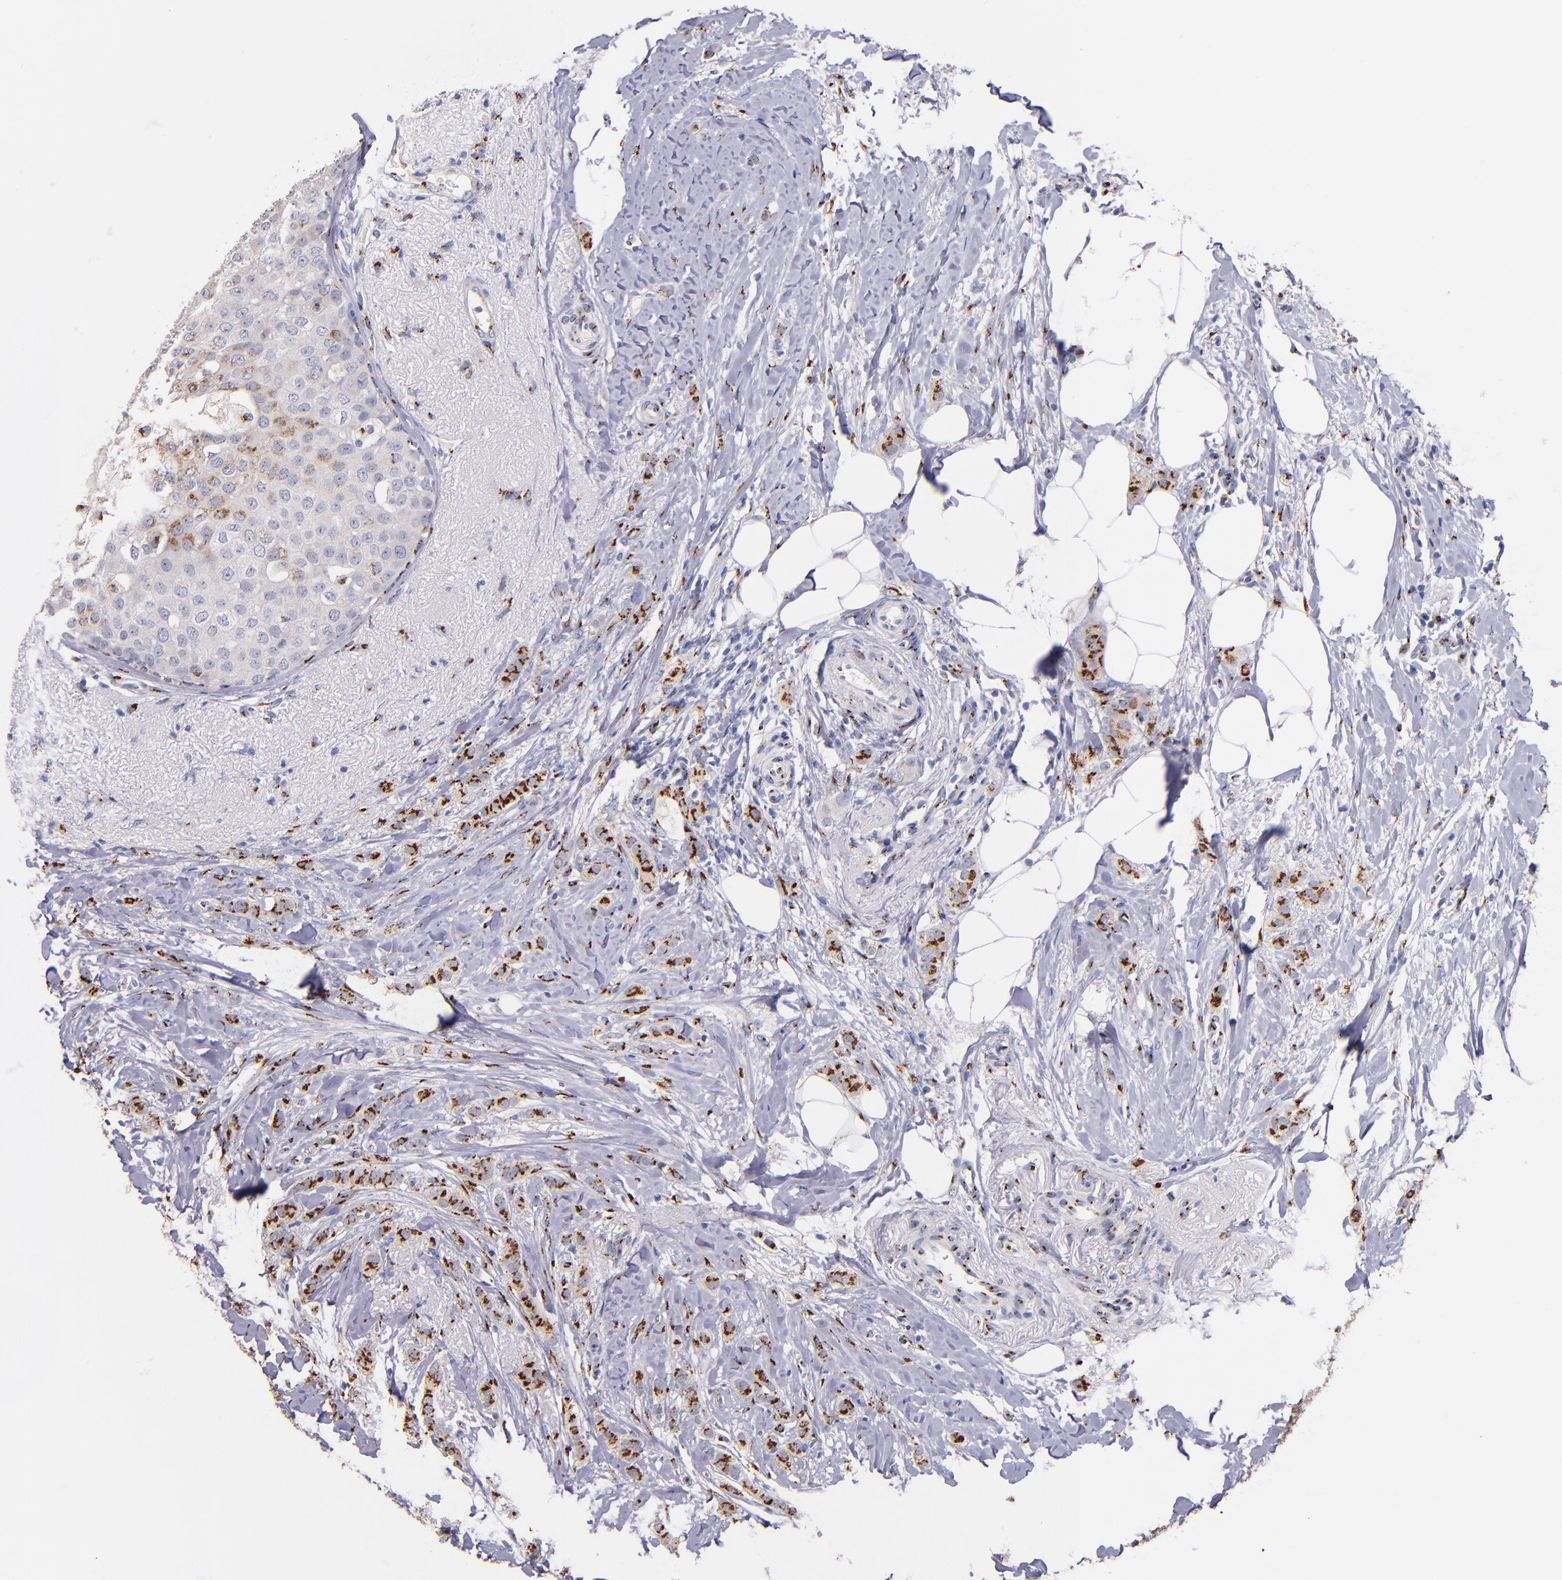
{"staining": {"intensity": "strong", "quantity": ">75%", "location": "cytoplasmic/membranous"}, "tissue": "breast cancer", "cell_type": "Tumor cells", "image_type": "cancer", "snomed": [{"axis": "morphology", "description": "Lobular carcinoma"}, {"axis": "topography", "description": "Breast"}], "caption": "DAB immunohistochemical staining of human breast lobular carcinoma displays strong cytoplasmic/membranous protein positivity in about >75% of tumor cells.", "gene": "GOLIM4", "patient": {"sex": "female", "age": 55}}